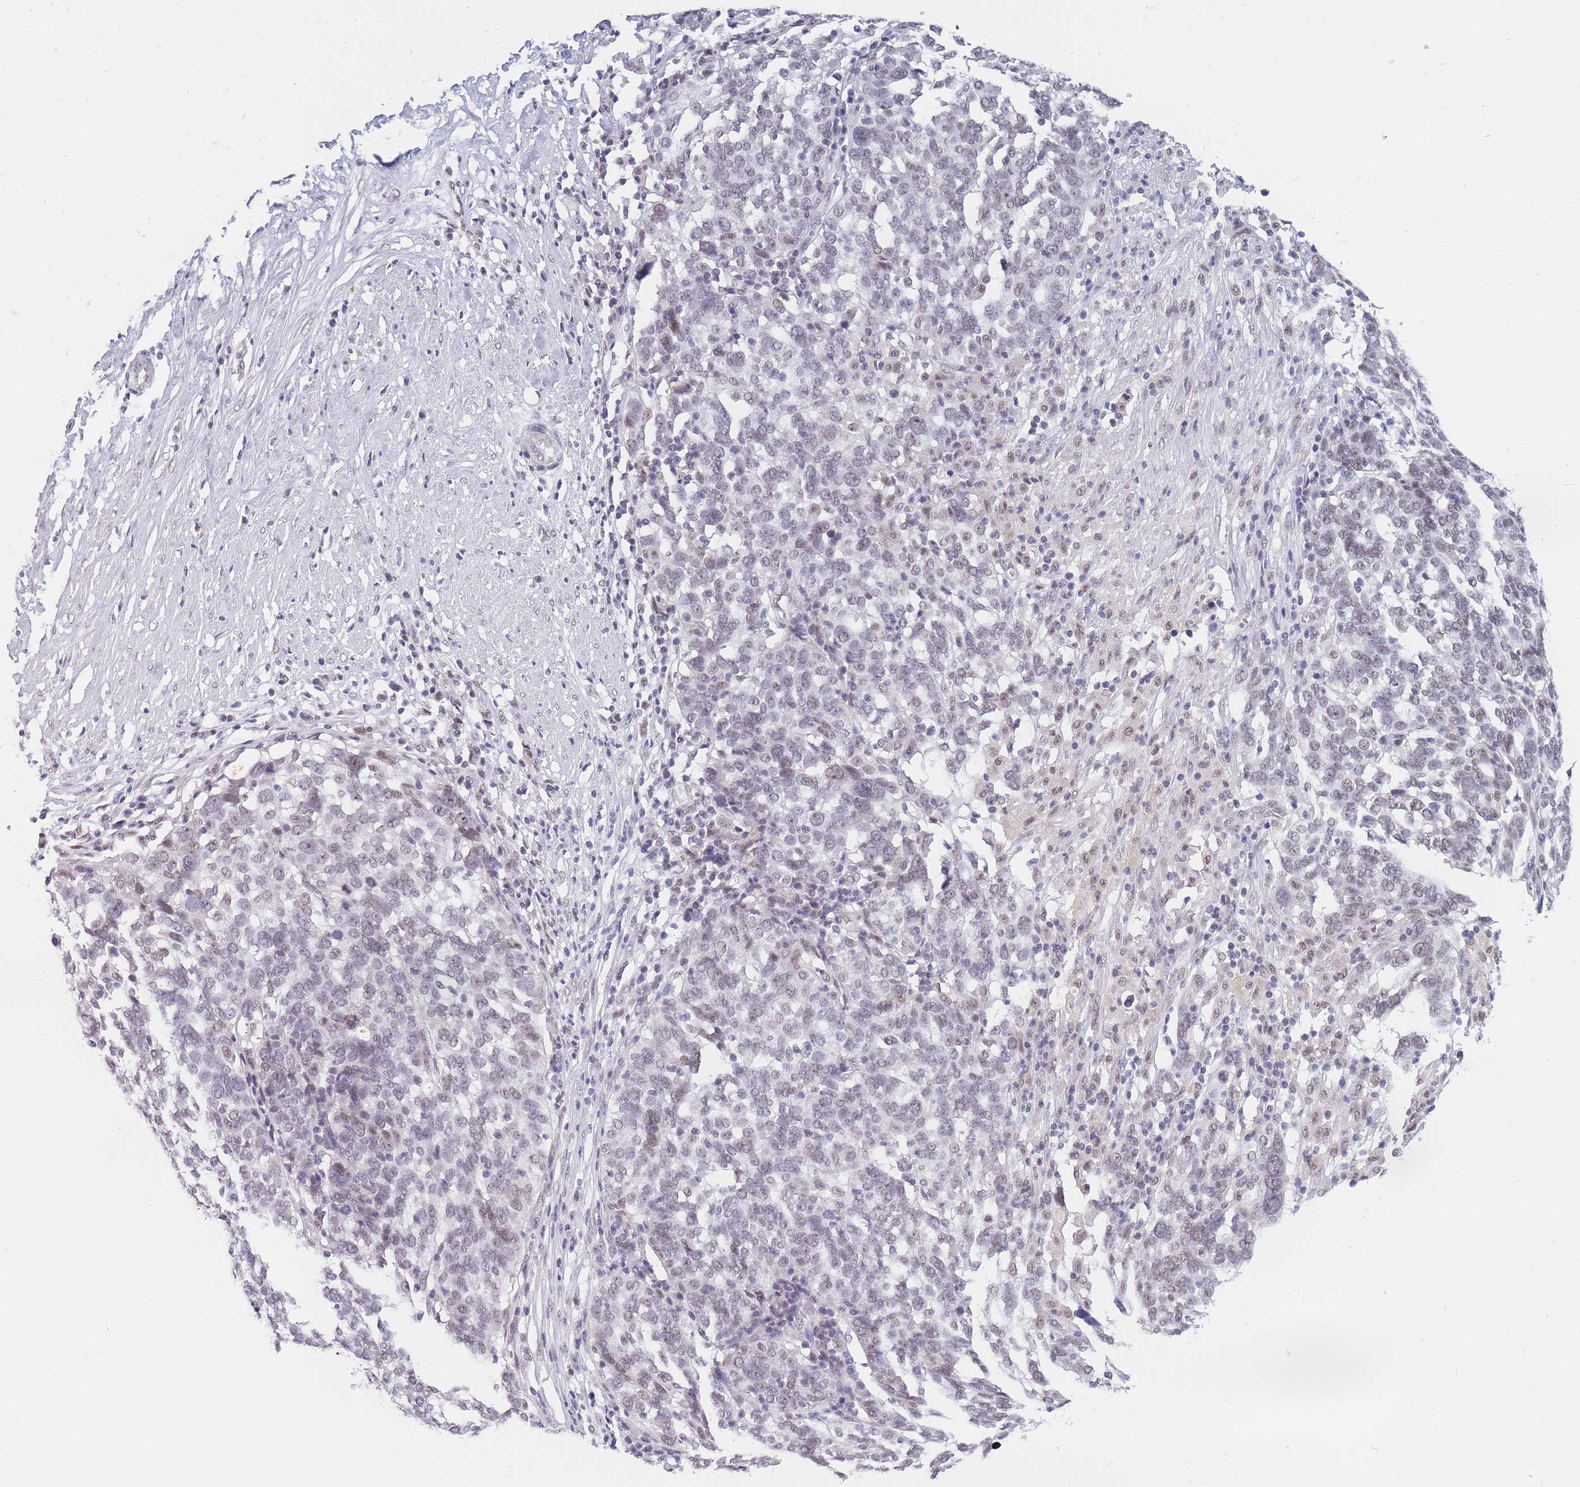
{"staining": {"intensity": "weak", "quantity": "<25%", "location": "nuclear"}, "tissue": "ovarian cancer", "cell_type": "Tumor cells", "image_type": "cancer", "snomed": [{"axis": "morphology", "description": "Cystadenocarcinoma, serous, NOS"}, {"axis": "topography", "description": "Ovary"}], "caption": "IHC of human ovarian cancer (serous cystadenocarcinoma) exhibits no expression in tumor cells. (DAB (3,3'-diaminobenzidine) immunohistochemistry (IHC) with hematoxylin counter stain).", "gene": "SNRPA1", "patient": {"sex": "female", "age": 59}}